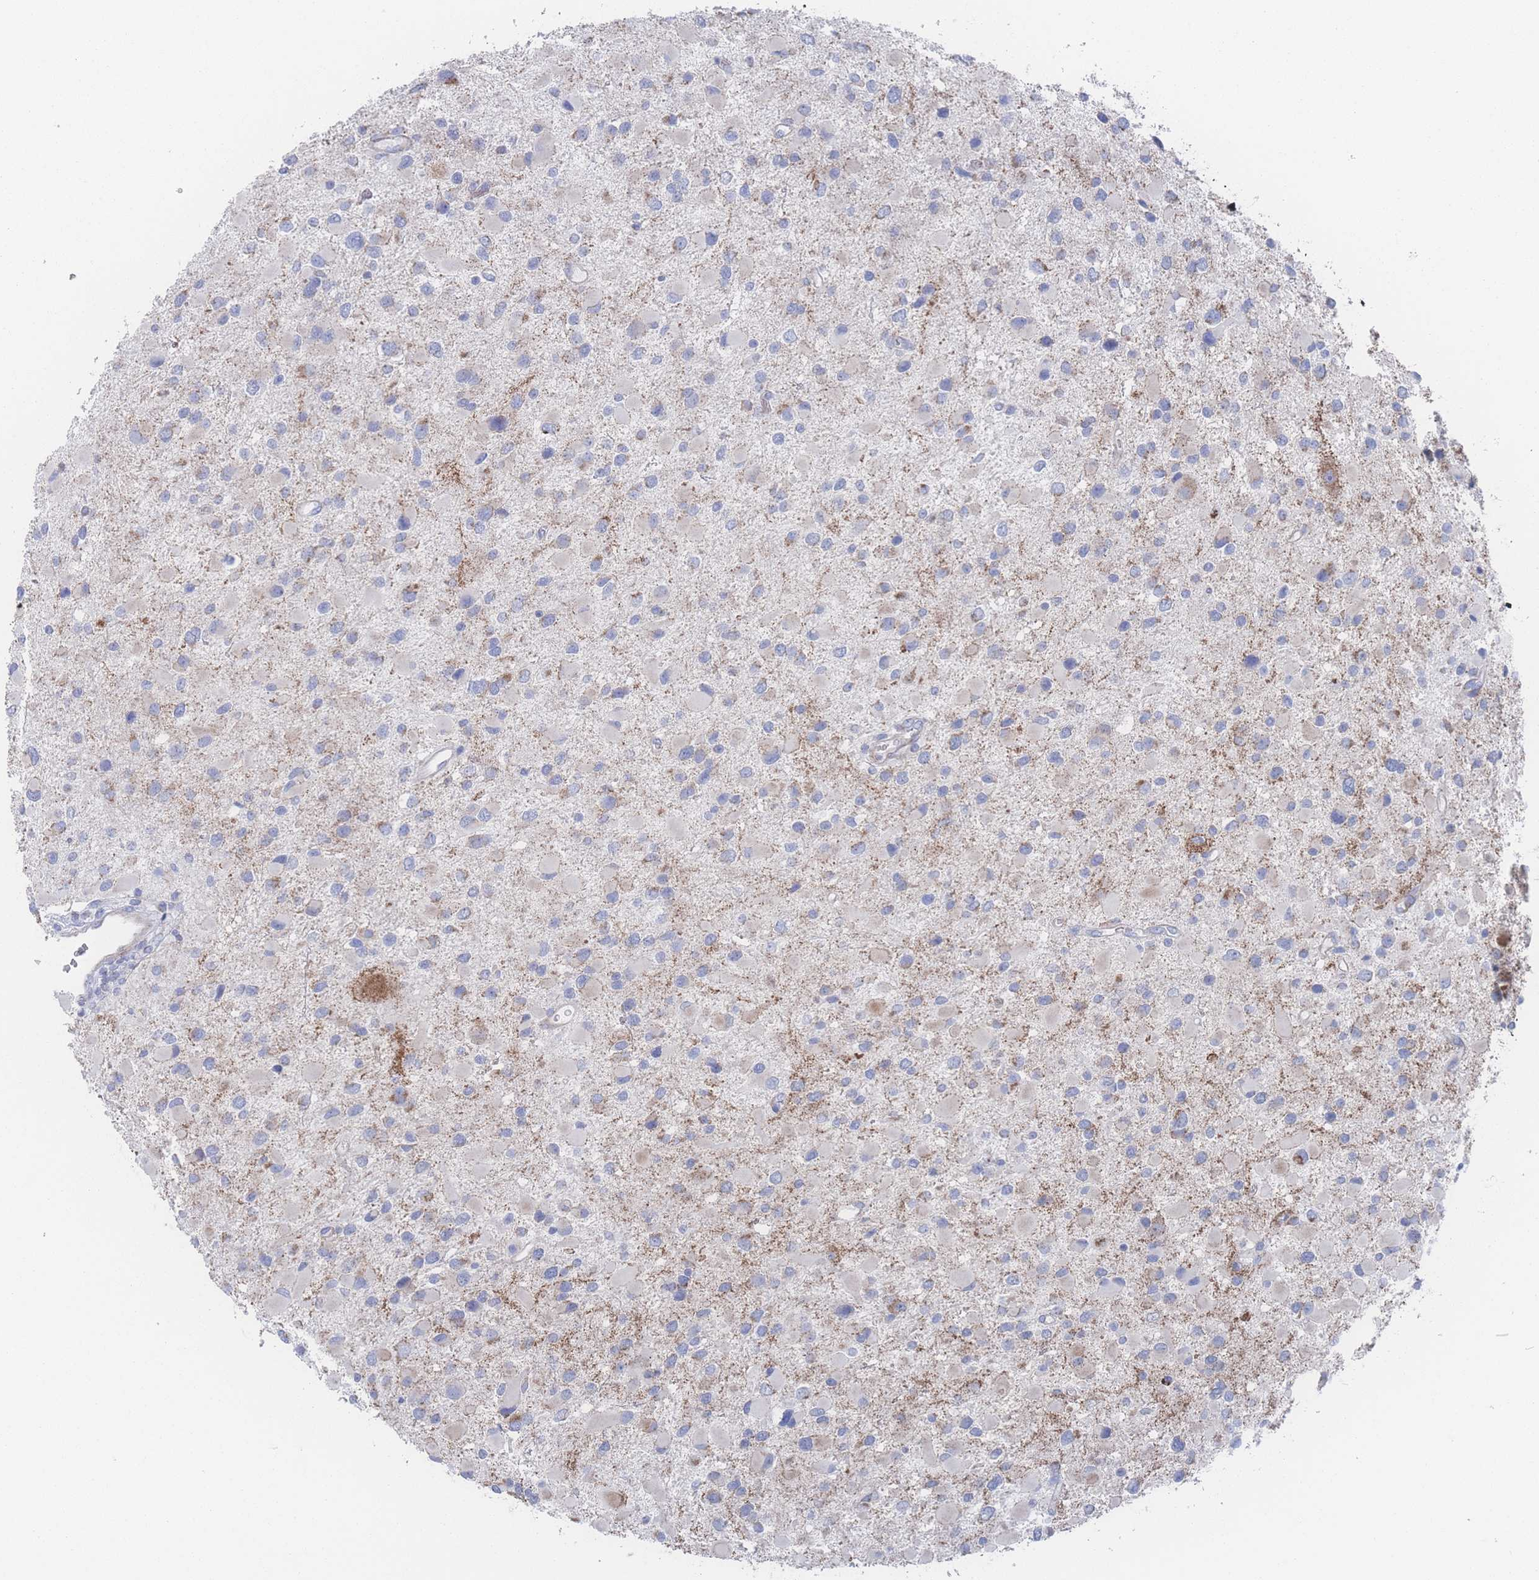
{"staining": {"intensity": "negative", "quantity": "none", "location": "none"}, "tissue": "glioma", "cell_type": "Tumor cells", "image_type": "cancer", "snomed": [{"axis": "morphology", "description": "Glioma, malignant, Low grade"}, {"axis": "topography", "description": "Brain"}], "caption": "The photomicrograph reveals no staining of tumor cells in glioma.", "gene": "SNPH", "patient": {"sex": "female", "age": 32}}